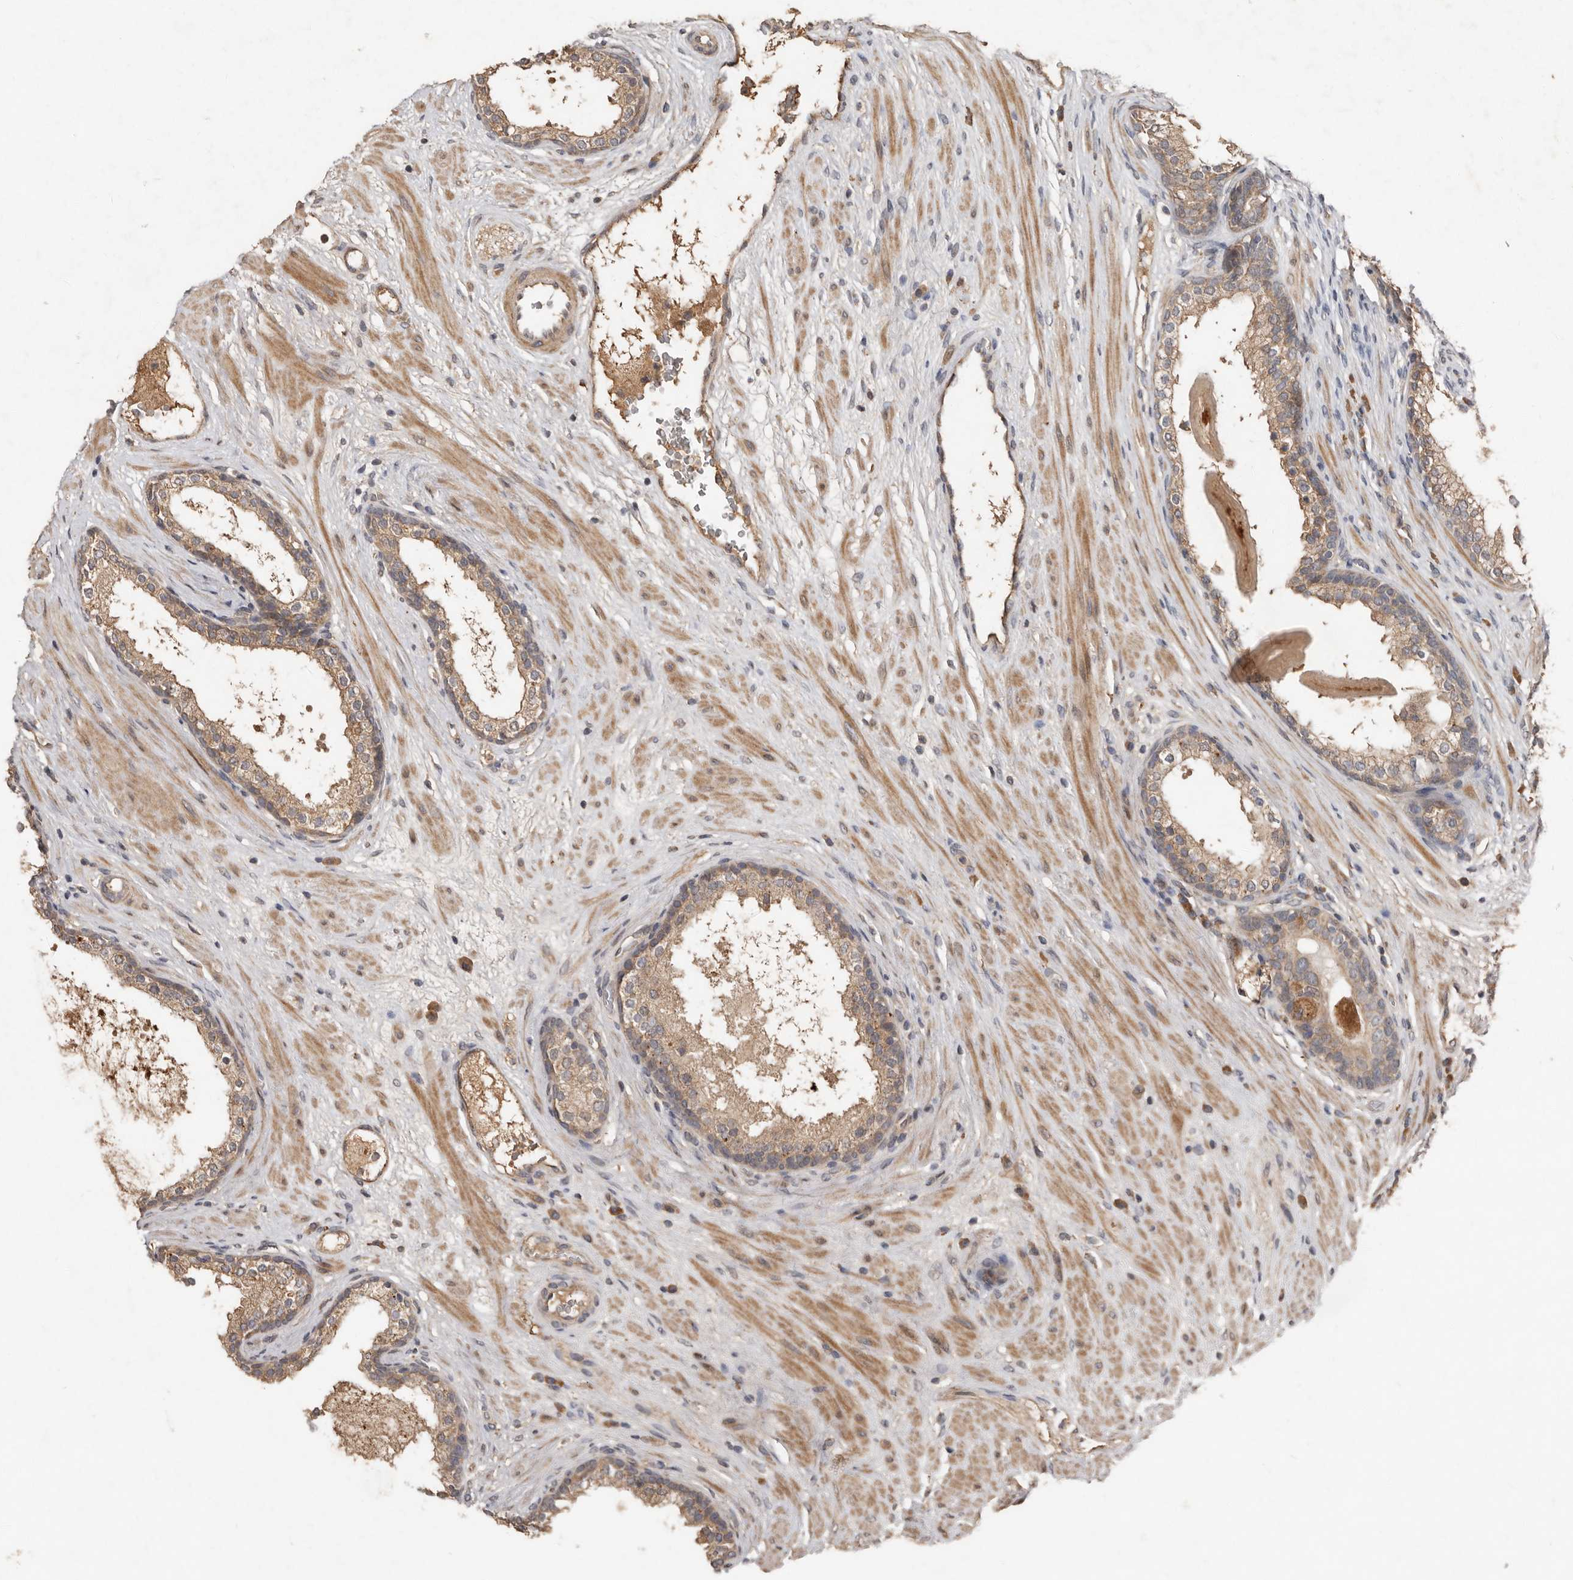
{"staining": {"intensity": "moderate", "quantity": ">75%", "location": "cytoplasmic/membranous"}, "tissue": "prostate cancer", "cell_type": "Tumor cells", "image_type": "cancer", "snomed": [{"axis": "morphology", "description": "Adenocarcinoma, High grade"}, {"axis": "topography", "description": "Prostate"}], "caption": "A medium amount of moderate cytoplasmic/membranous expression is seen in approximately >75% of tumor cells in prostate cancer (adenocarcinoma (high-grade)) tissue.", "gene": "KIF26B", "patient": {"sex": "male", "age": 56}}